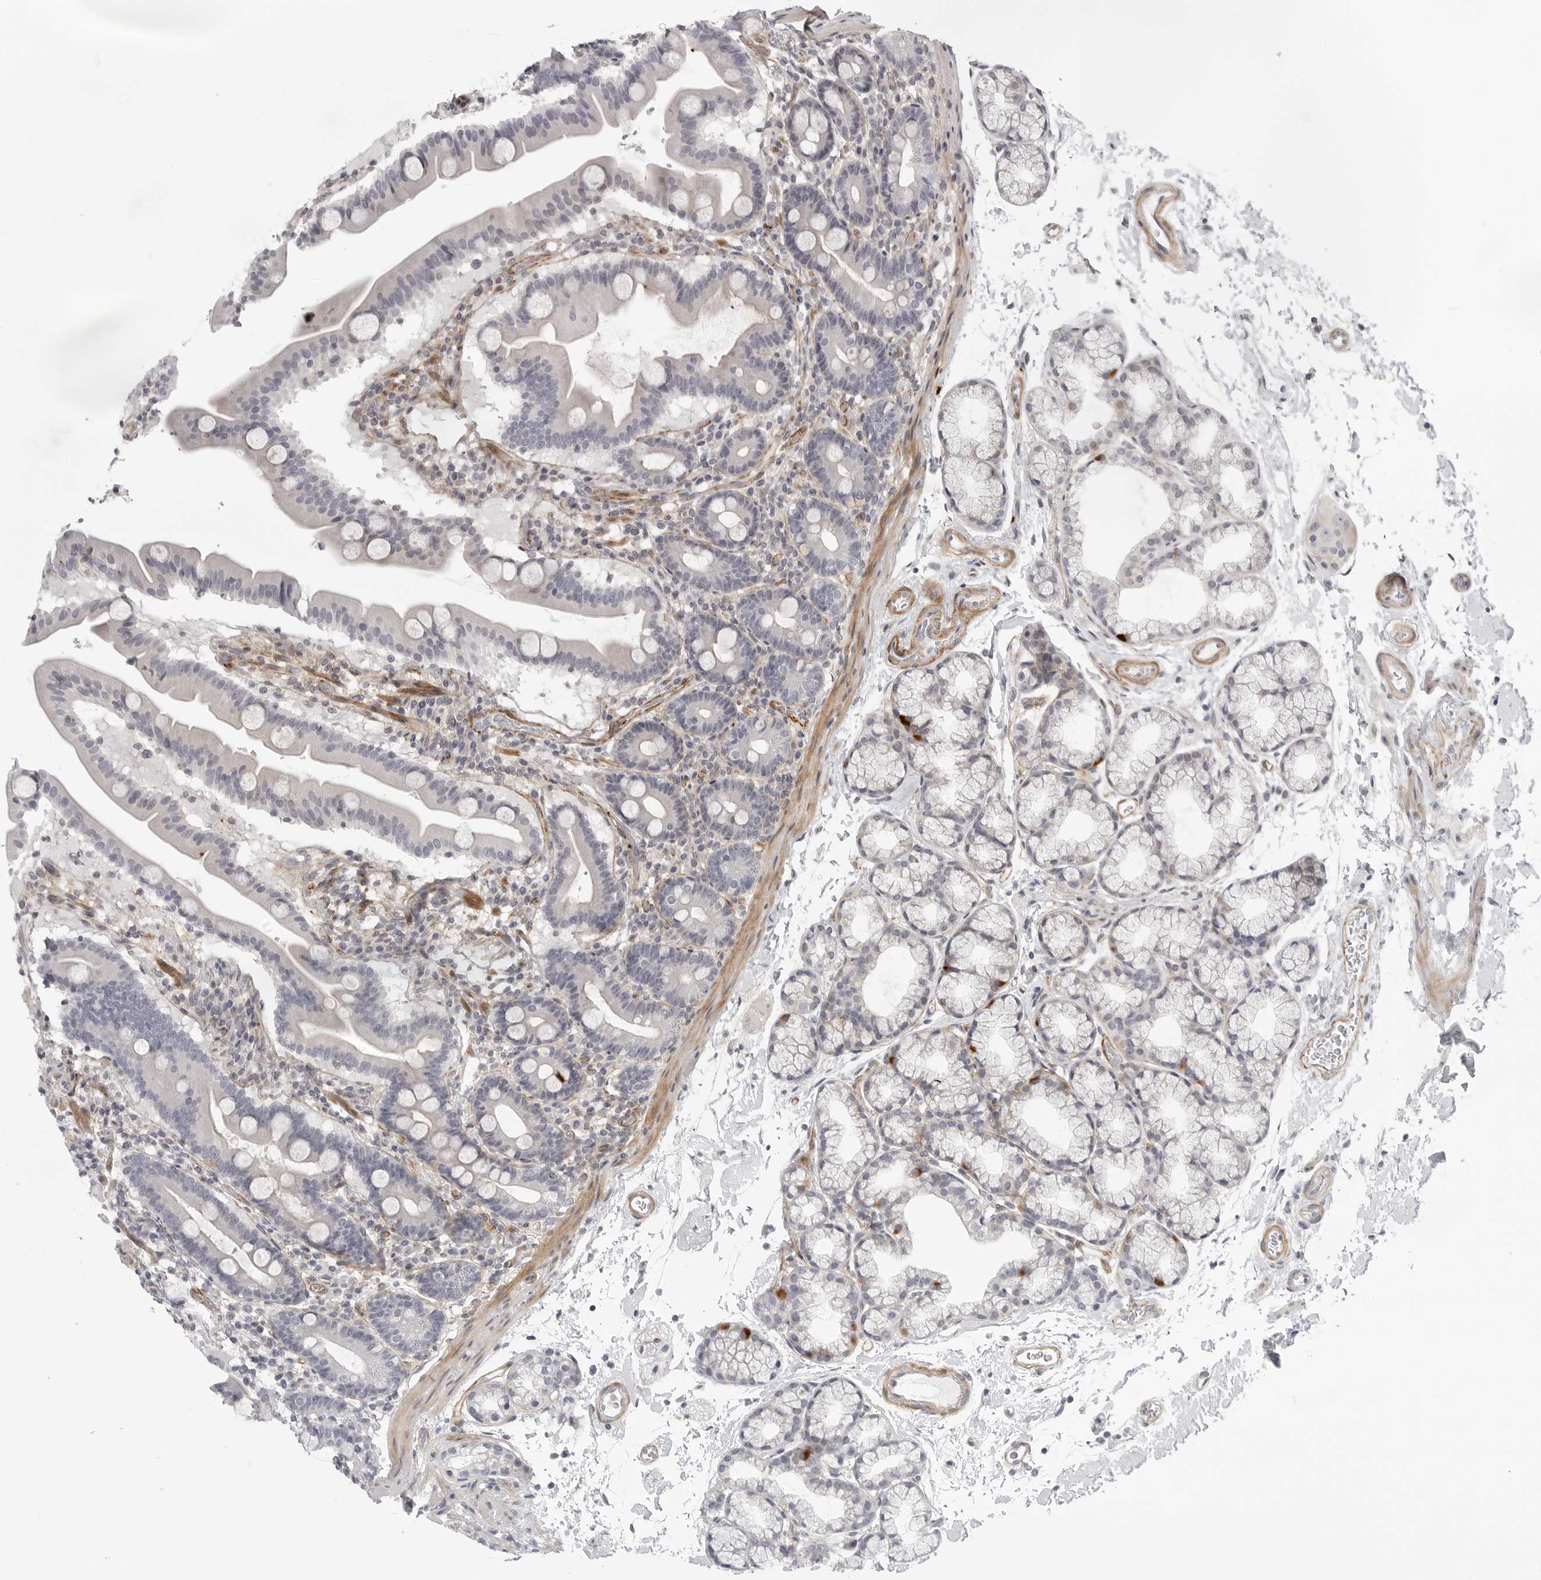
{"staining": {"intensity": "negative", "quantity": "none", "location": "none"}, "tissue": "duodenum", "cell_type": "Glandular cells", "image_type": "normal", "snomed": [{"axis": "morphology", "description": "Normal tissue, NOS"}, {"axis": "topography", "description": "Duodenum"}], "caption": "Micrograph shows no protein positivity in glandular cells of unremarkable duodenum. The staining is performed using DAB (3,3'-diaminobenzidine) brown chromogen with nuclei counter-stained in using hematoxylin.", "gene": "TUT4", "patient": {"sex": "male", "age": 54}}